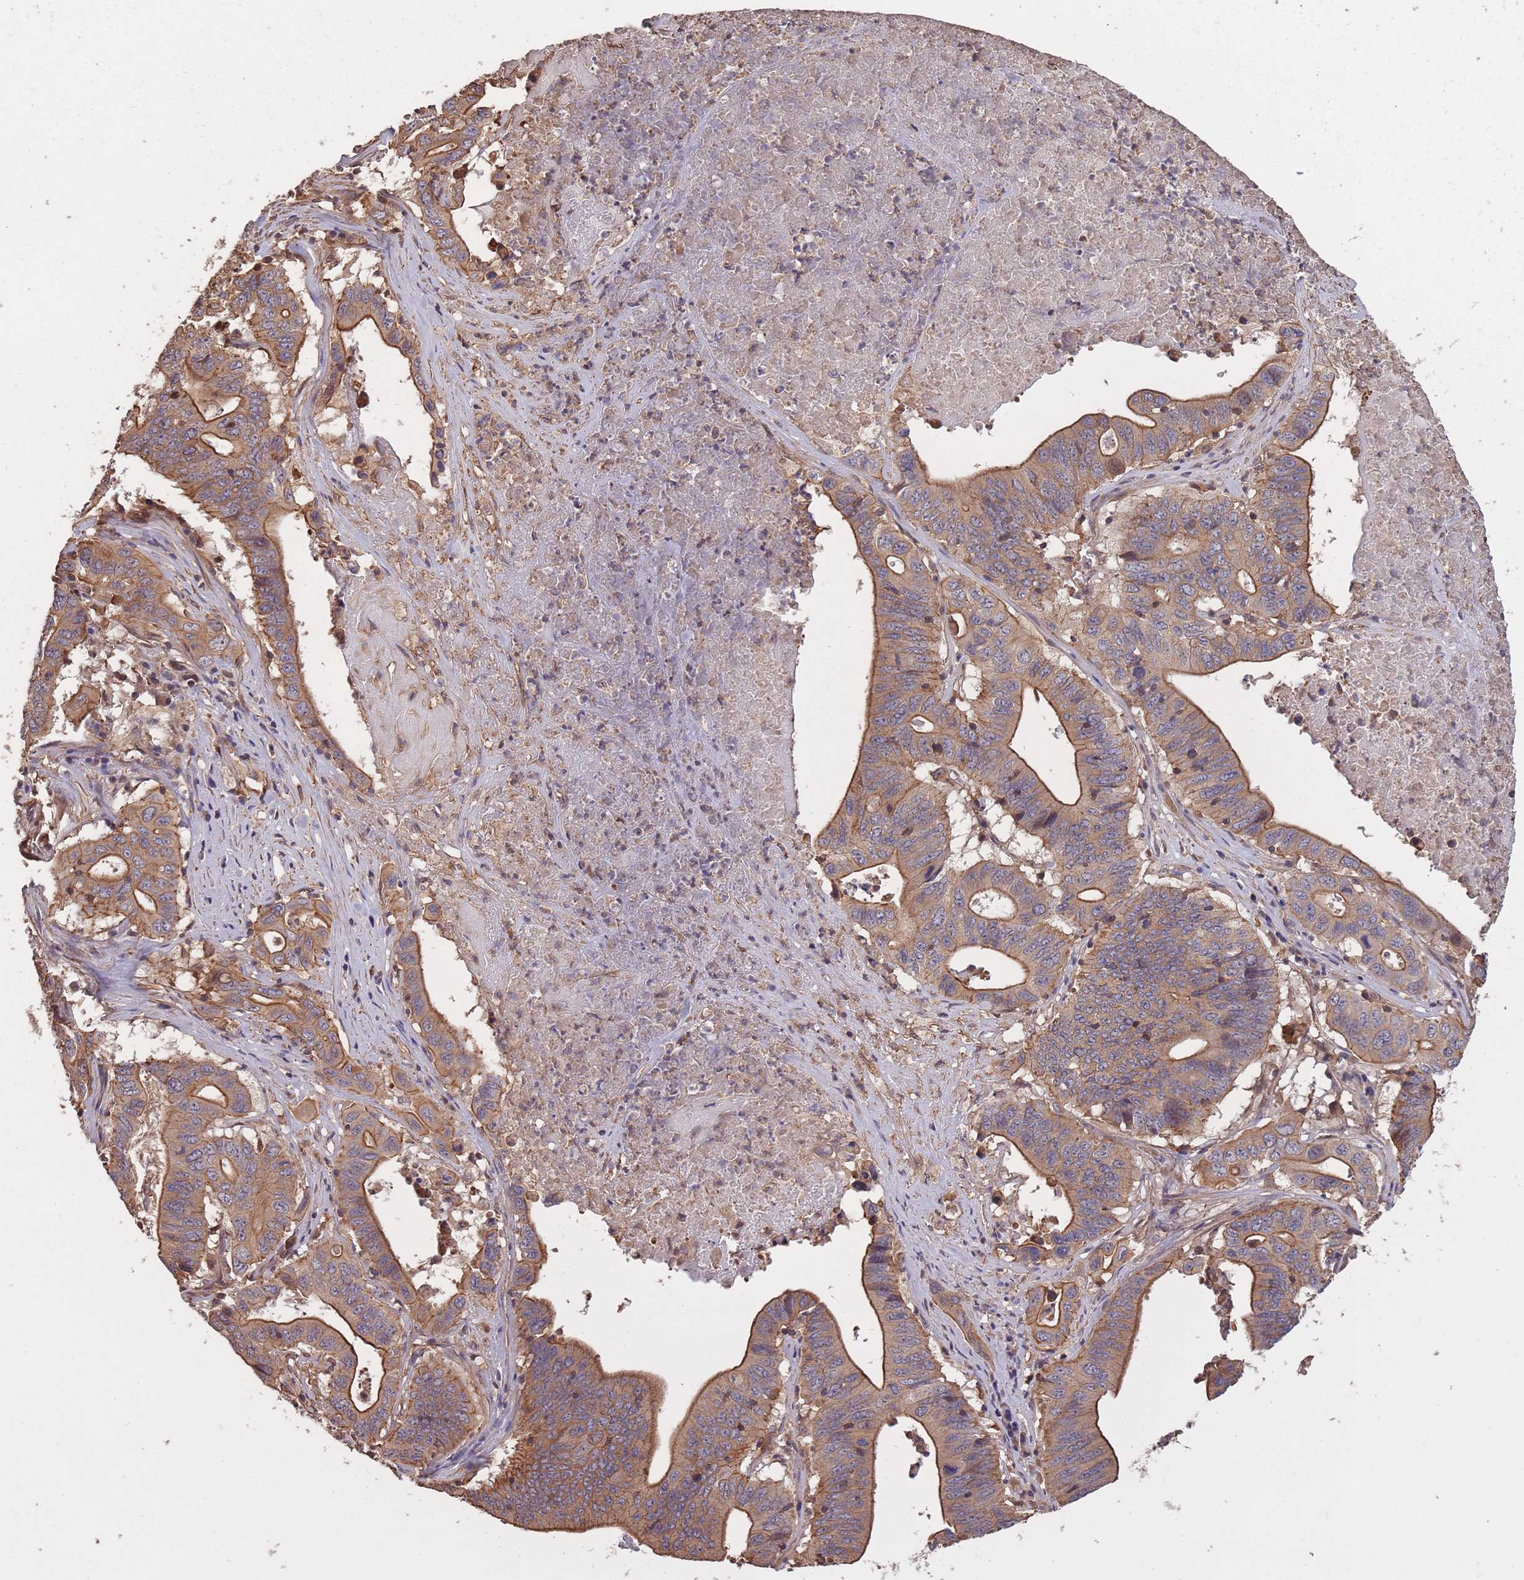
{"staining": {"intensity": "moderate", "quantity": ">75%", "location": "cytoplasmic/membranous"}, "tissue": "lung cancer", "cell_type": "Tumor cells", "image_type": "cancer", "snomed": [{"axis": "morphology", "description": "Adenocarcinoma, NOS"}, {"axis": "topography", "description": "Lung"}], "caption": "Lung cancer stained for a protein (brown) shows moderate cytoplasmic/membranous positive expression in about >75% of tumor cells.", "gene": "ARMH3", "patient": {"sex": "female", "age": 60}}